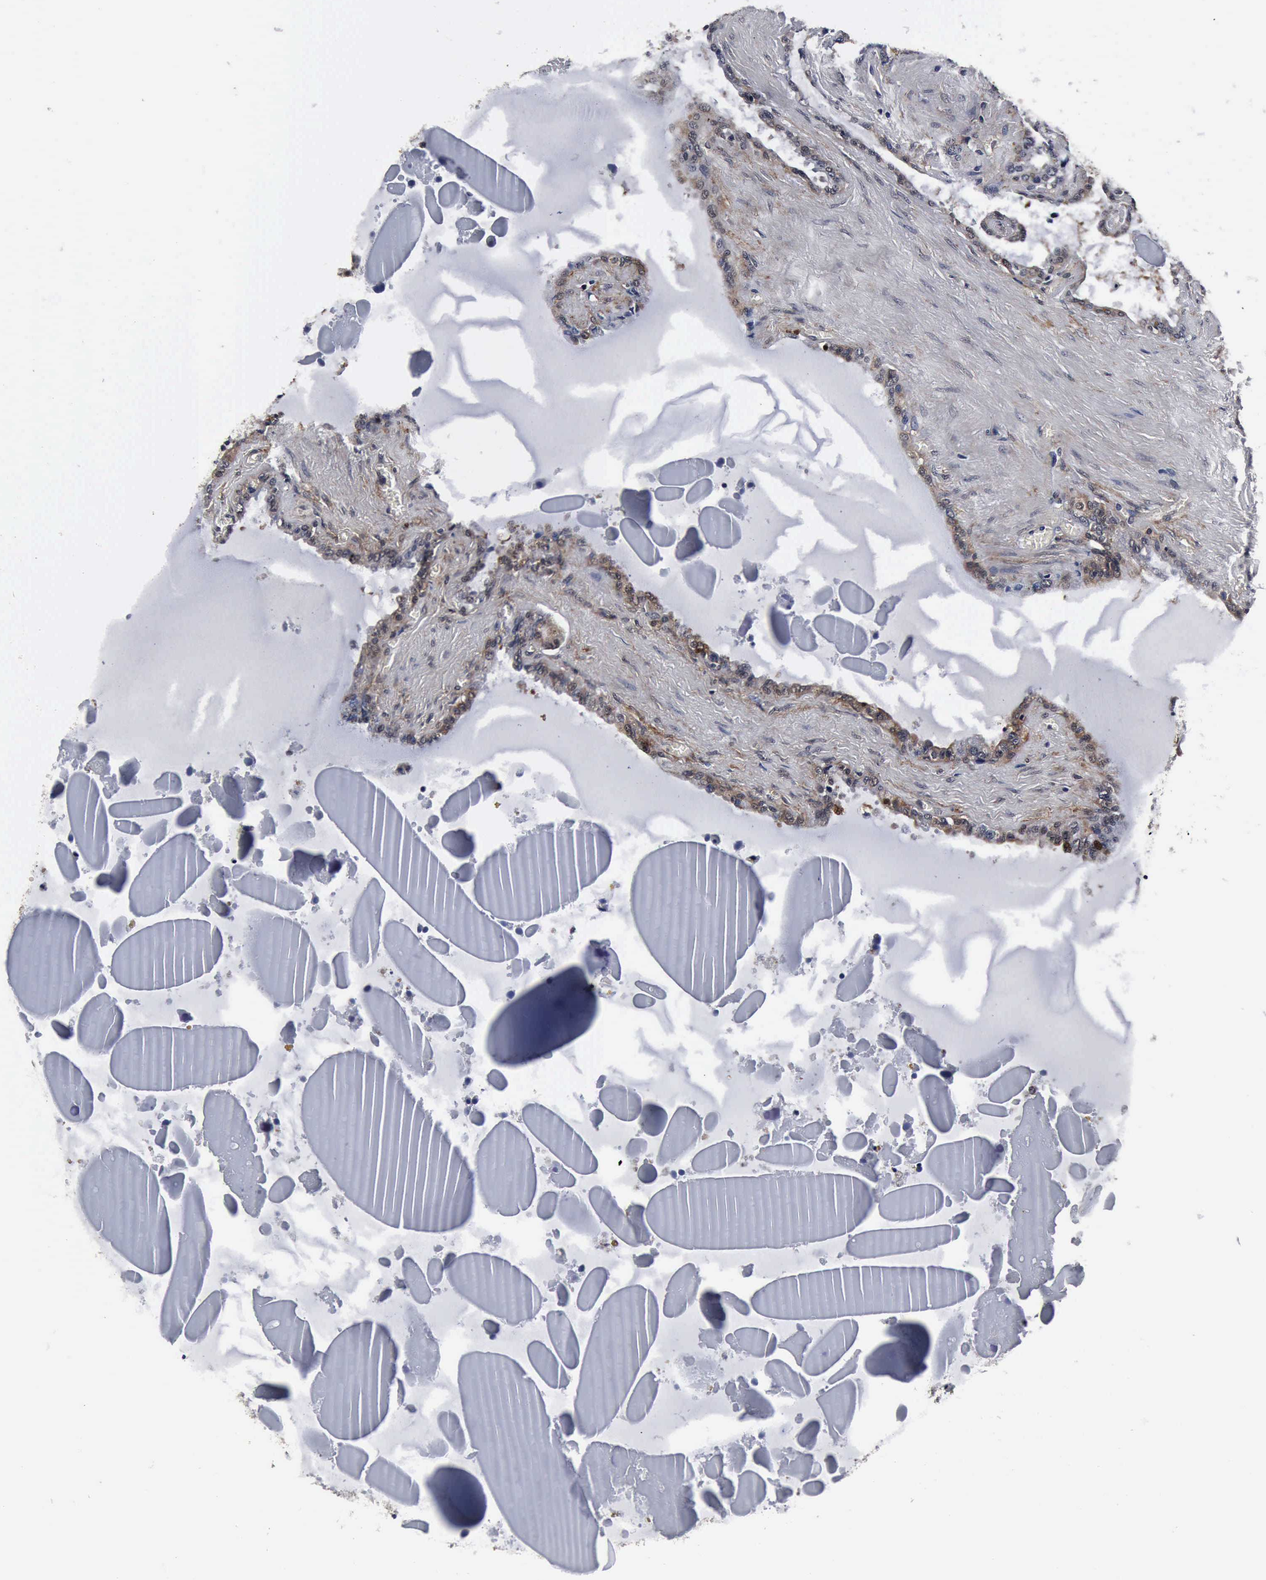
{"staining": {"intensity": "moderate", "quantity": ">75%", "location": "cytoplasmic/membranous,nuclear"}, "tissue": "seminal vesicle", "cell_type": "Glandular cells", "image_type": "normal", "snomed": [{"axis": "morphology", "description": "Normal tissue, NOS"}, {"axis": "morphology", "description": "Inflammation, NOS"}, {"axis": "topography", "description": "Urinary bladder"}, {"axis": "topography", "description": "Prostate"}, {"axis": "topography", "description": "Seminal veicle"}], "caption": "This photomicrograph demonstrates normal seminal vesicle stained with immunohistochemistry to label a protein in brown. The cytoplasmic/membranous,nuclear of glandular cells show moderate positivity for the protein. Nuclei are counter-stained blue.", "gene": "UBC", "patient": {"sex": "male", "age": 82}}